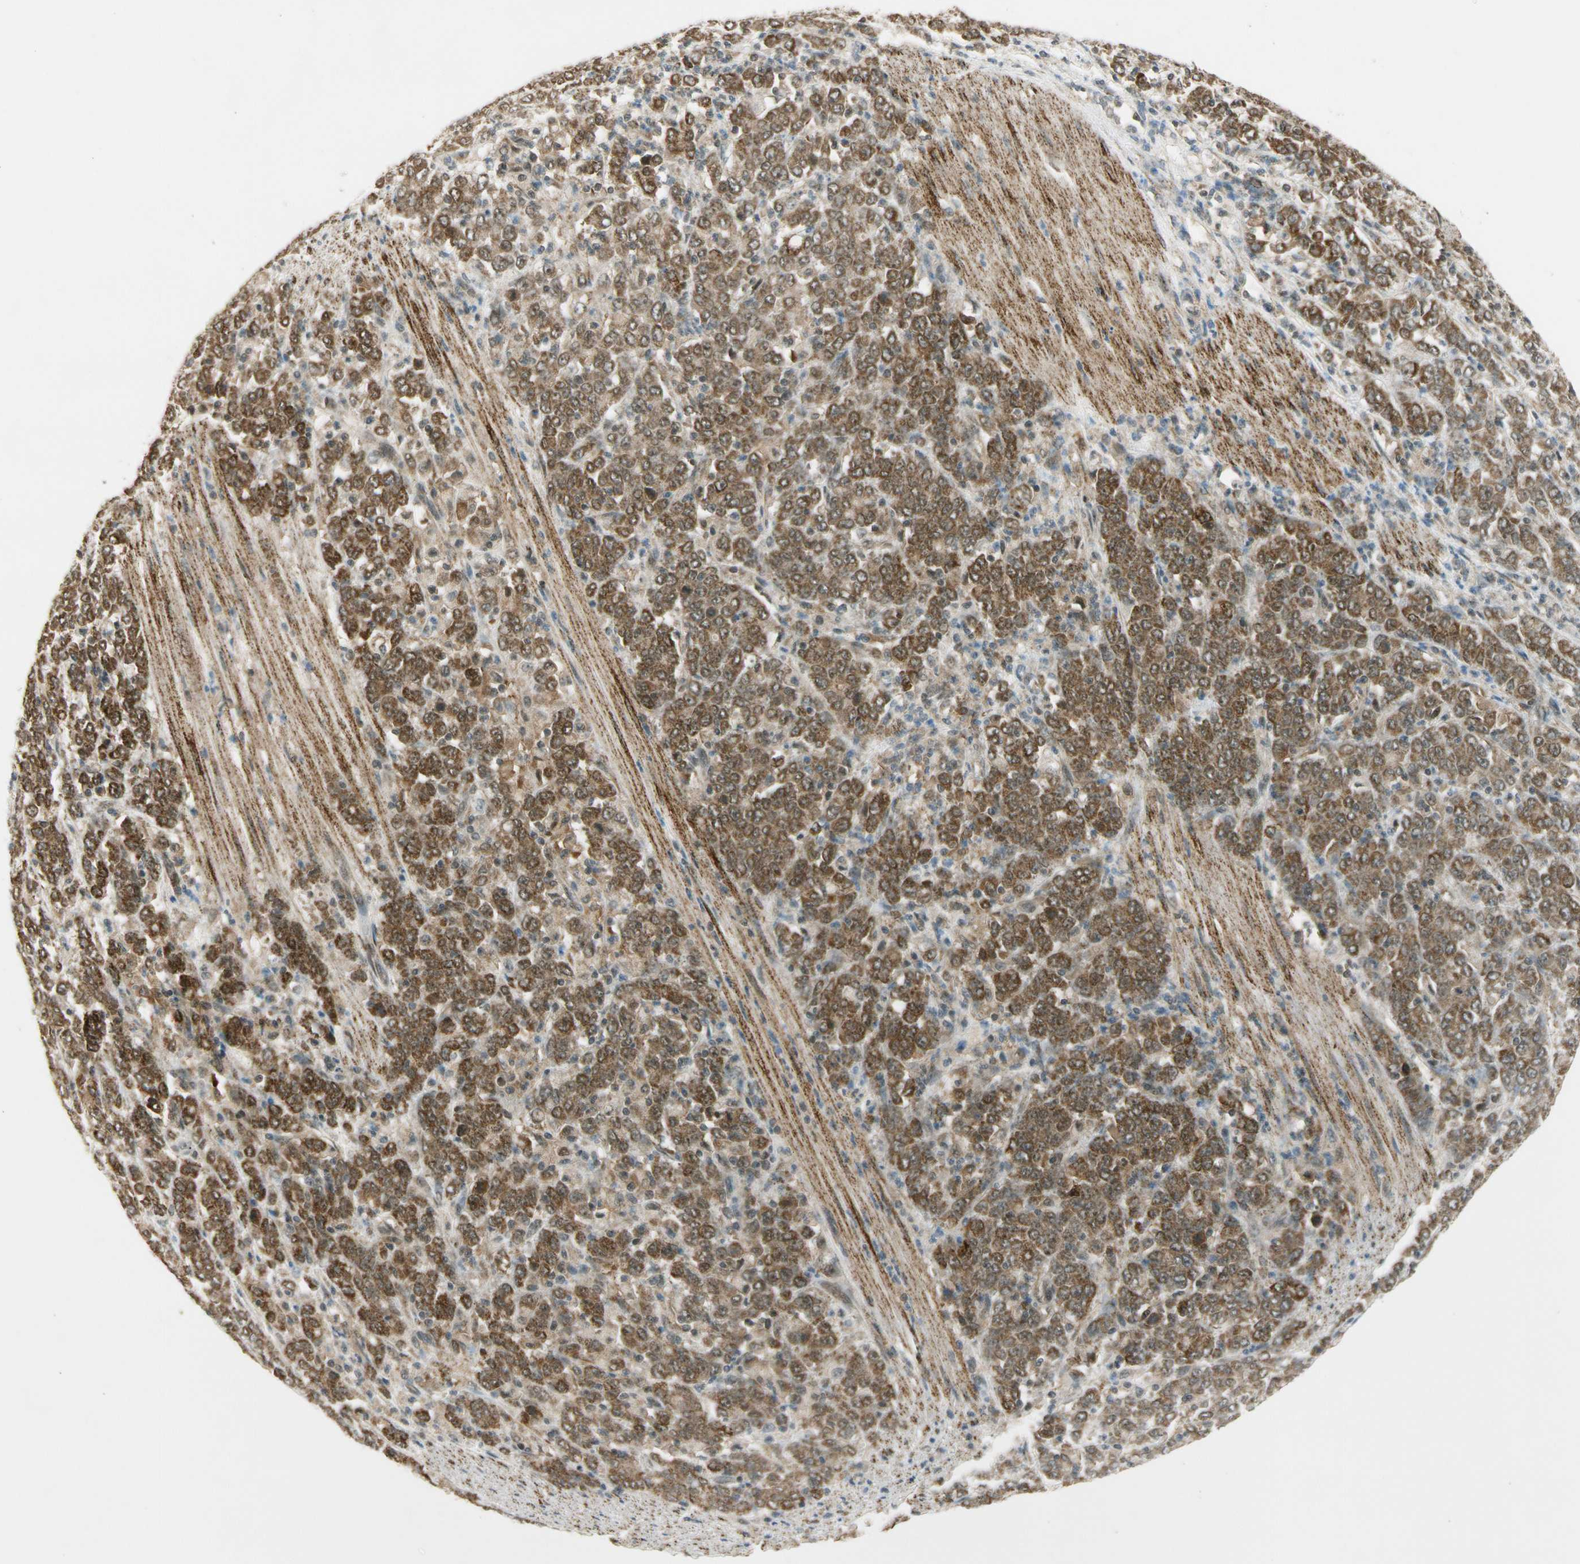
{"staining": {"intensity": "weak", "quantity": ">75%", "location": "cytoplasmic/membranous"}, "tissue": "stomach cancer", "cell_type": "Tumor cells", "image_type": "cancer", "snomed": [{"axis": "morphology", "description": "Adenocarcinoma, NOS"}, {"axis": "topography", "description": "Stomach, lower"}], "caption": "Weak cytoplasmic/membranous protein expression is identified in about >75% of tumor cells in stomach cancer. Nuclei are stained in blue.", "gene": "ZNF135", "patient": {"sex": "female", "age": 71}}